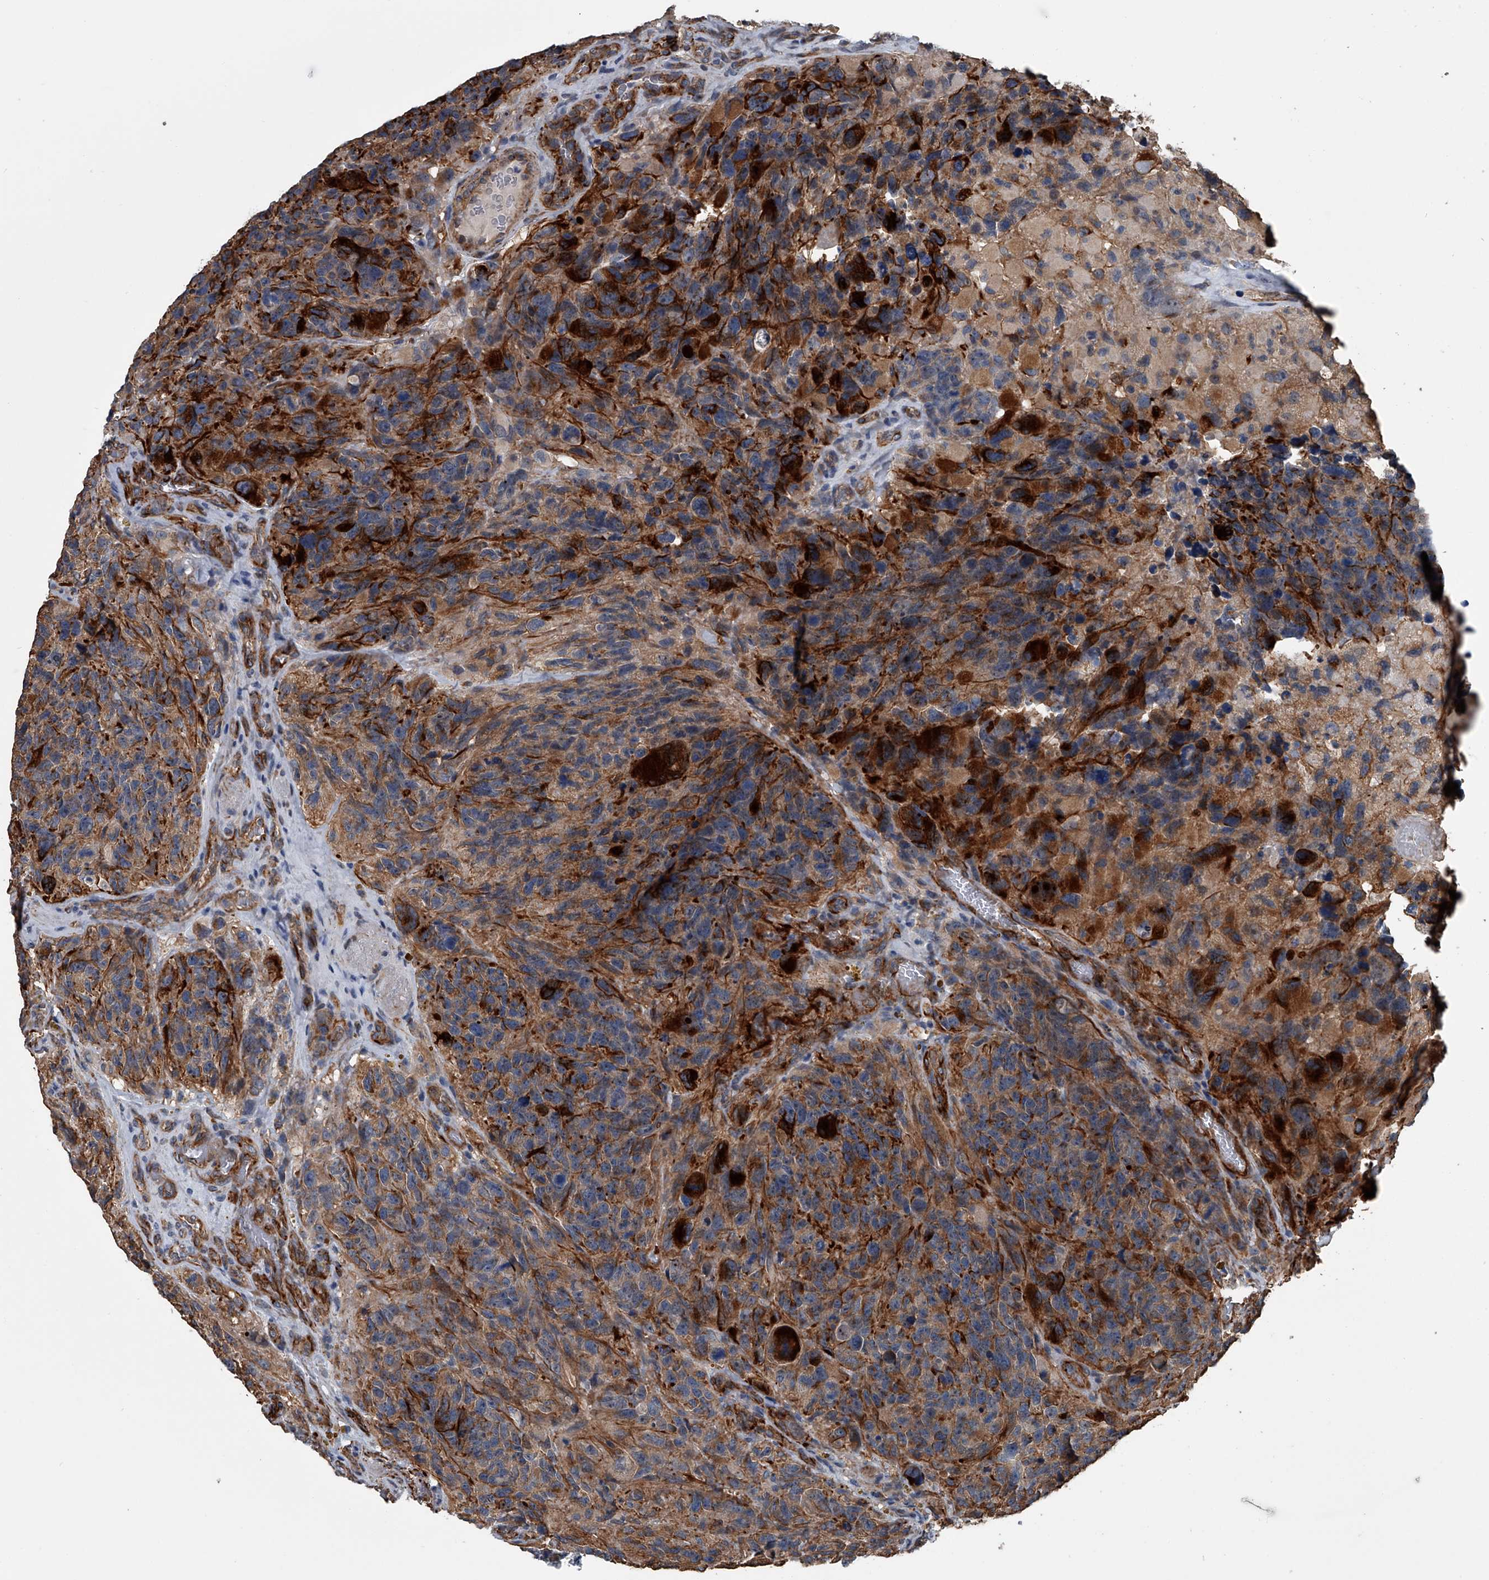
{"staining": {"intensity": "strong", "quantity": "<25%", "location": "cytoplasmic/membranous"}, "tissue": "glioma", "cell_type": "Tumor cells", "image_type": "cancer", "snomed": [{"axis": "morphology", "description": "Glioma, malignant, High grade"}, {"axis": "topography", "description": "Brain"}], "caption": "This is an image of immunohistochemistry (IHC) staining of high-grade glioma (malignant), which shows strong staining in the cytoplasmic/membranous of tumor cells.", "gene": "LDLRAD2", "patient": {"sex": "male", "age": 69}}